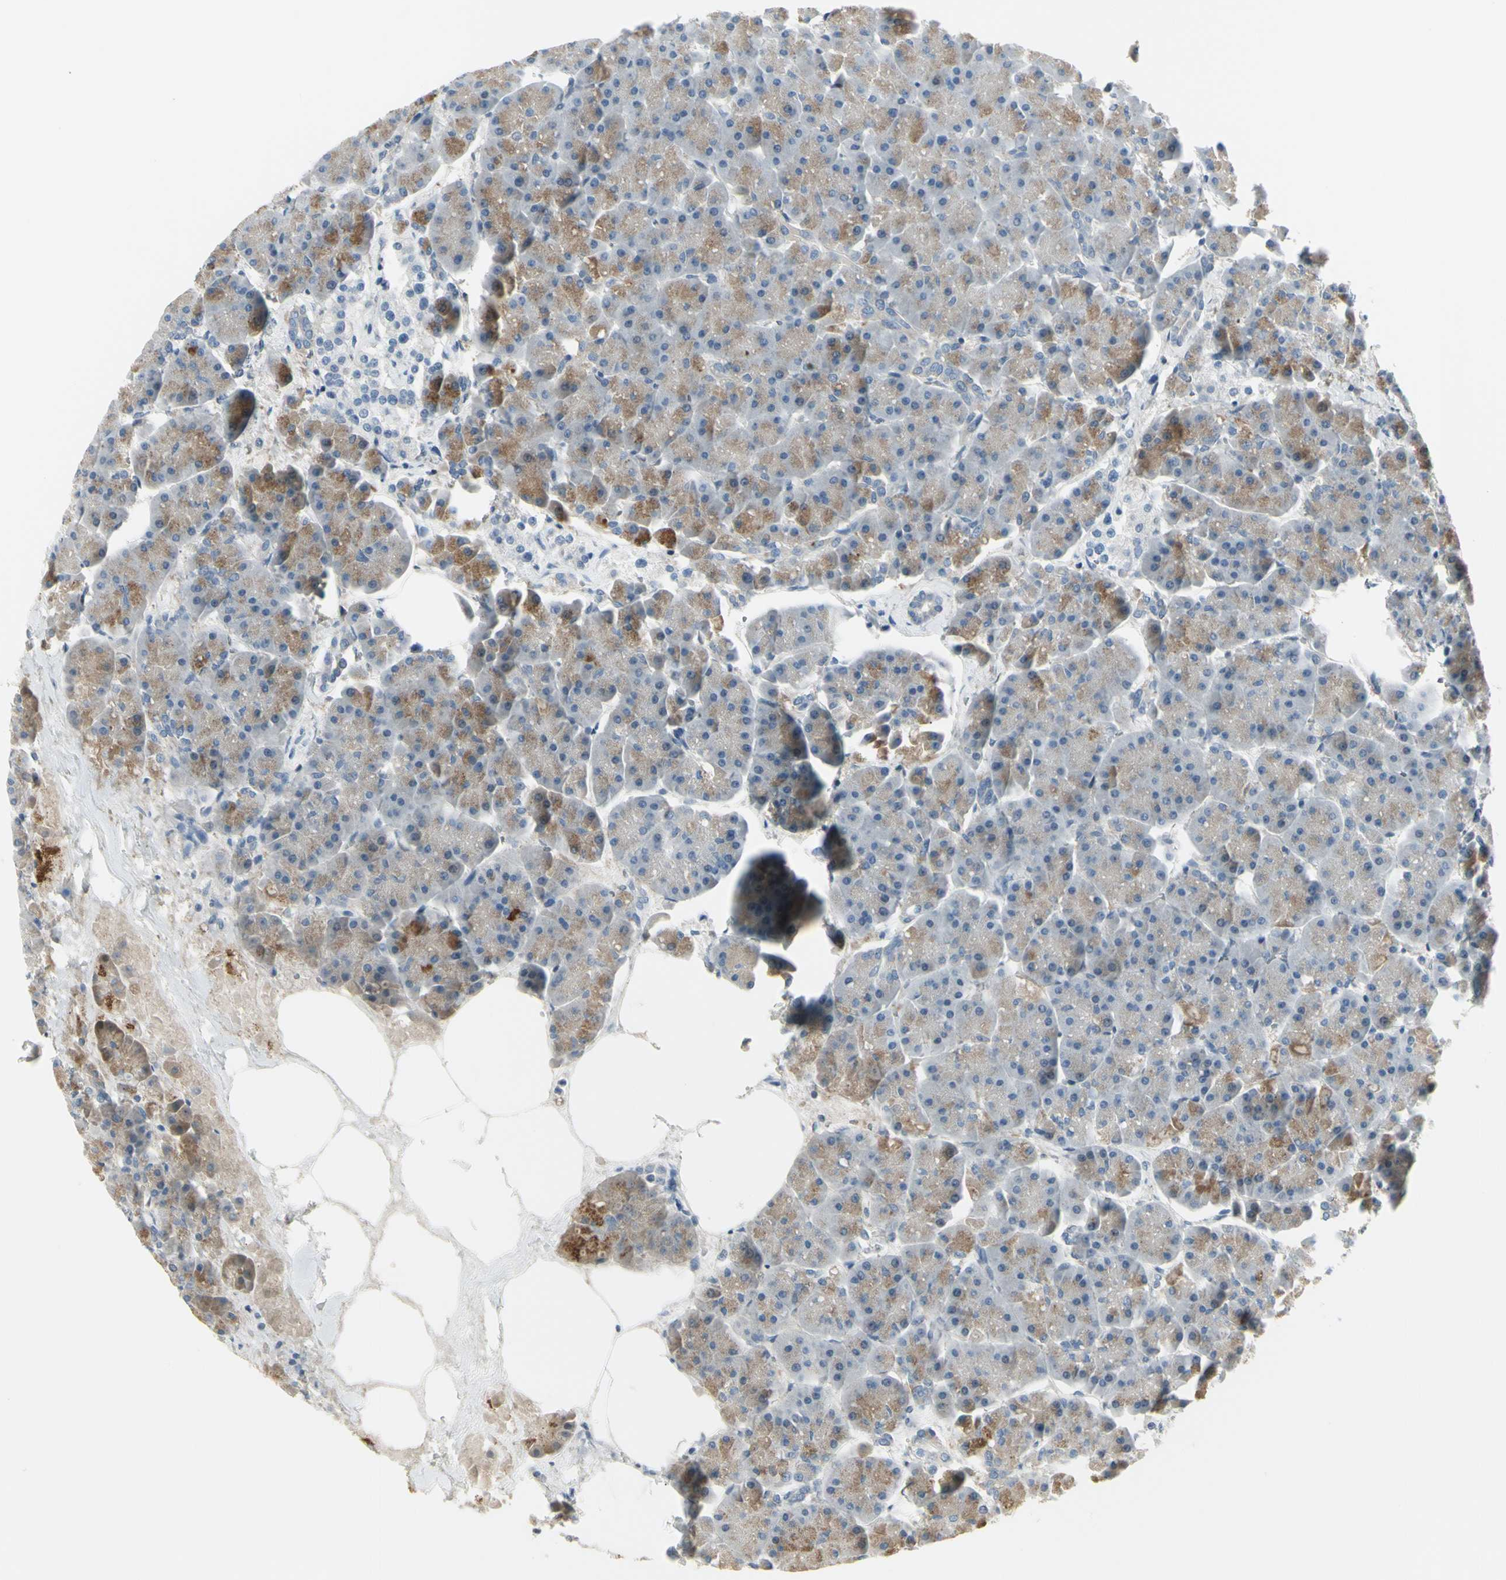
{"staining": {"intensity": "moderate", "quantity": "<25%", "location": "cytoplasmic/membranous"}, "tissue": "pancreas", "cell_type": "Exocrine glandular cells", "image_type": "normal", "snomed": [{"axis": "morphology", "description": "Normal tissue, NOS"}, {"axis": "topography", "description": "Pancreas"}], "caption": "Protein expression by IHC reveals moderate cytoplasmic/membranous positivity in approximately <25% of exocrine glandular cells in benign pancreas. (DAB IHC with brightfield microscopy, high magnification).", "gene": "CCNB2", "patient": {"sex": "female", "age": 70}}